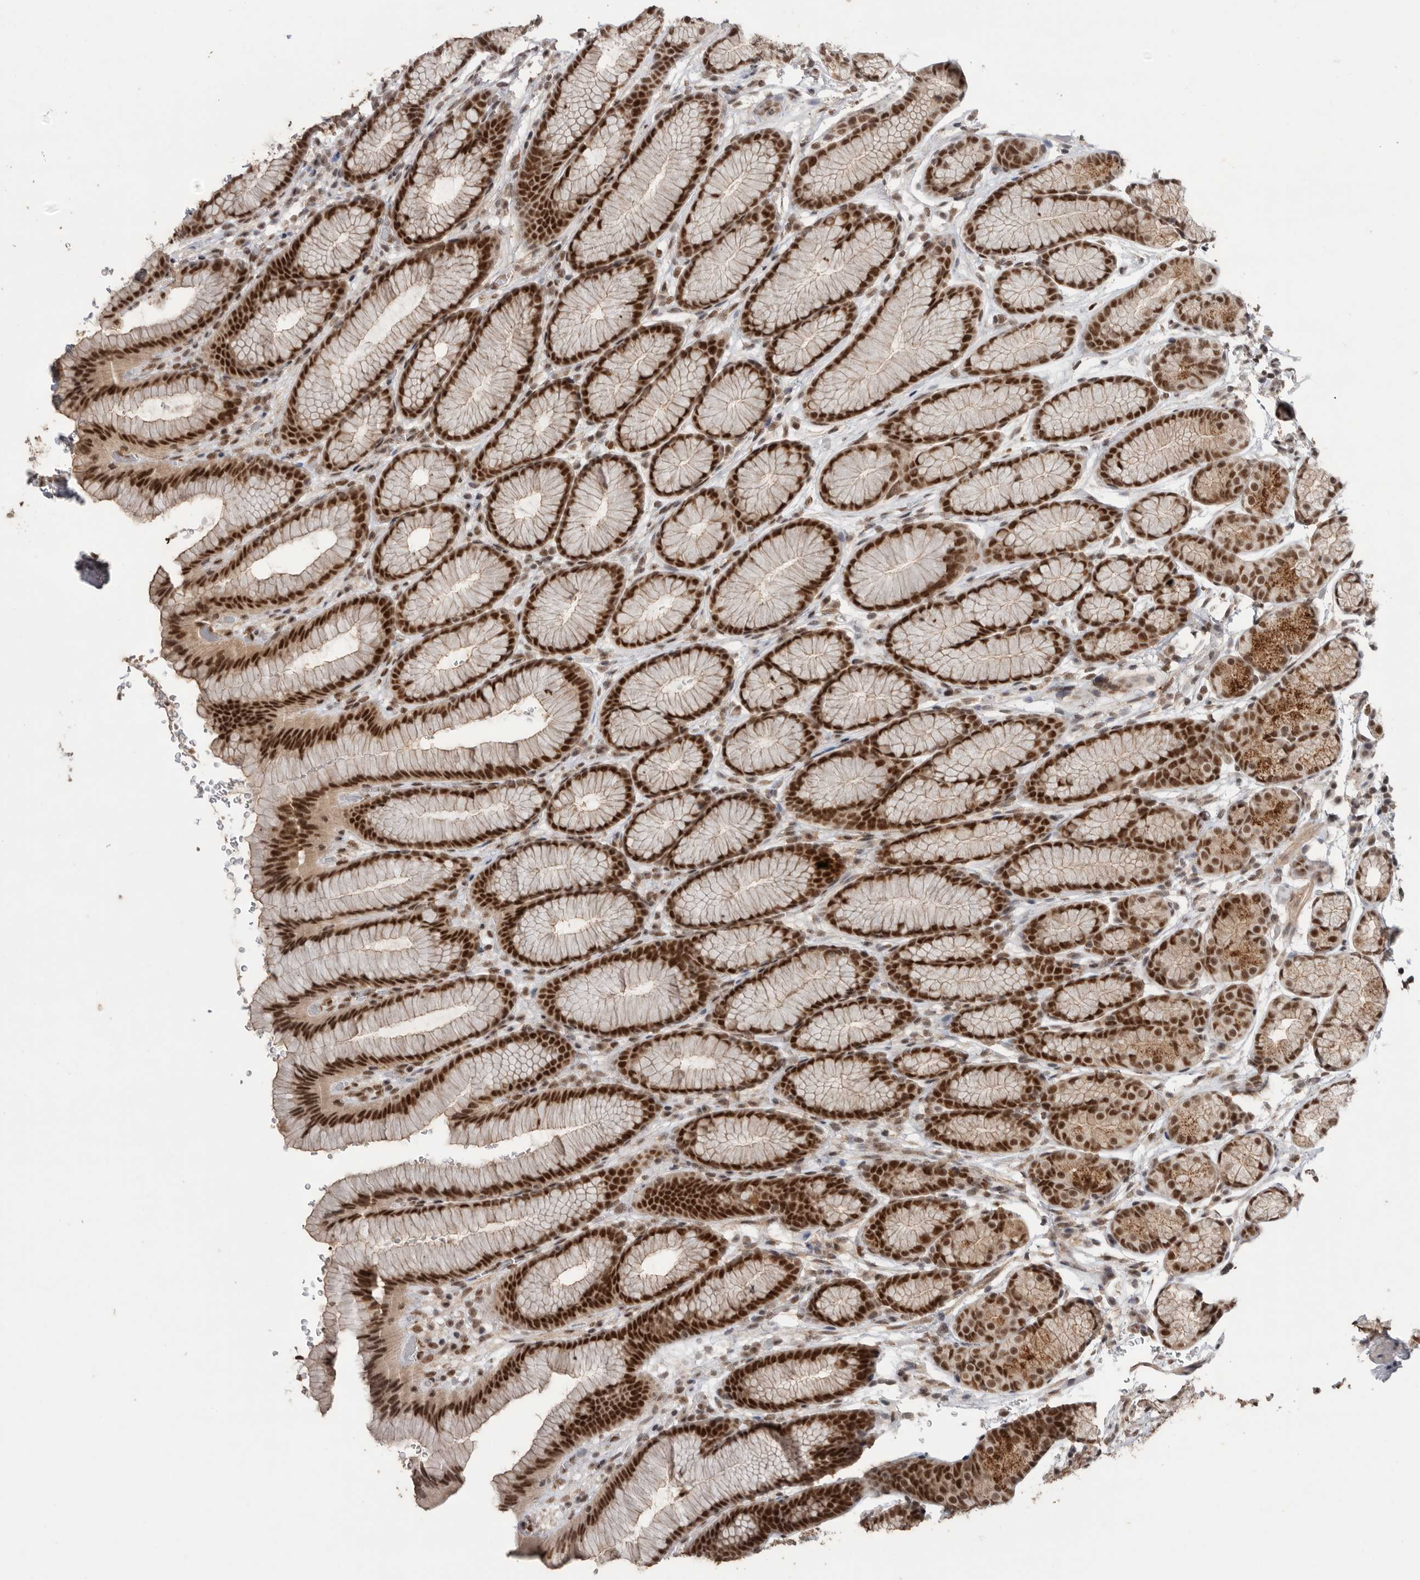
{"staining": {"intensity": "strong", "quantity": "25%-75%", "location": "cytoplasmic/membranous,nuclear"}, "tissue": "stomach", "cell_type": "Glandular cells", "image_type": "normal", "snomed": [{"axis": "morphology", "description": "Normal tissue, NOS"}, {"axis": "topography", "description": "Stomach"}], "caption": "About 25%-75% of glandular cells in normal human stomach show strong cytoplasmic/membranous,nuclear protein staining as visualized by brown immunohistochemical staining.", "gene": "PPP1R10", "patient": {"sex": "male", "age": 42}}